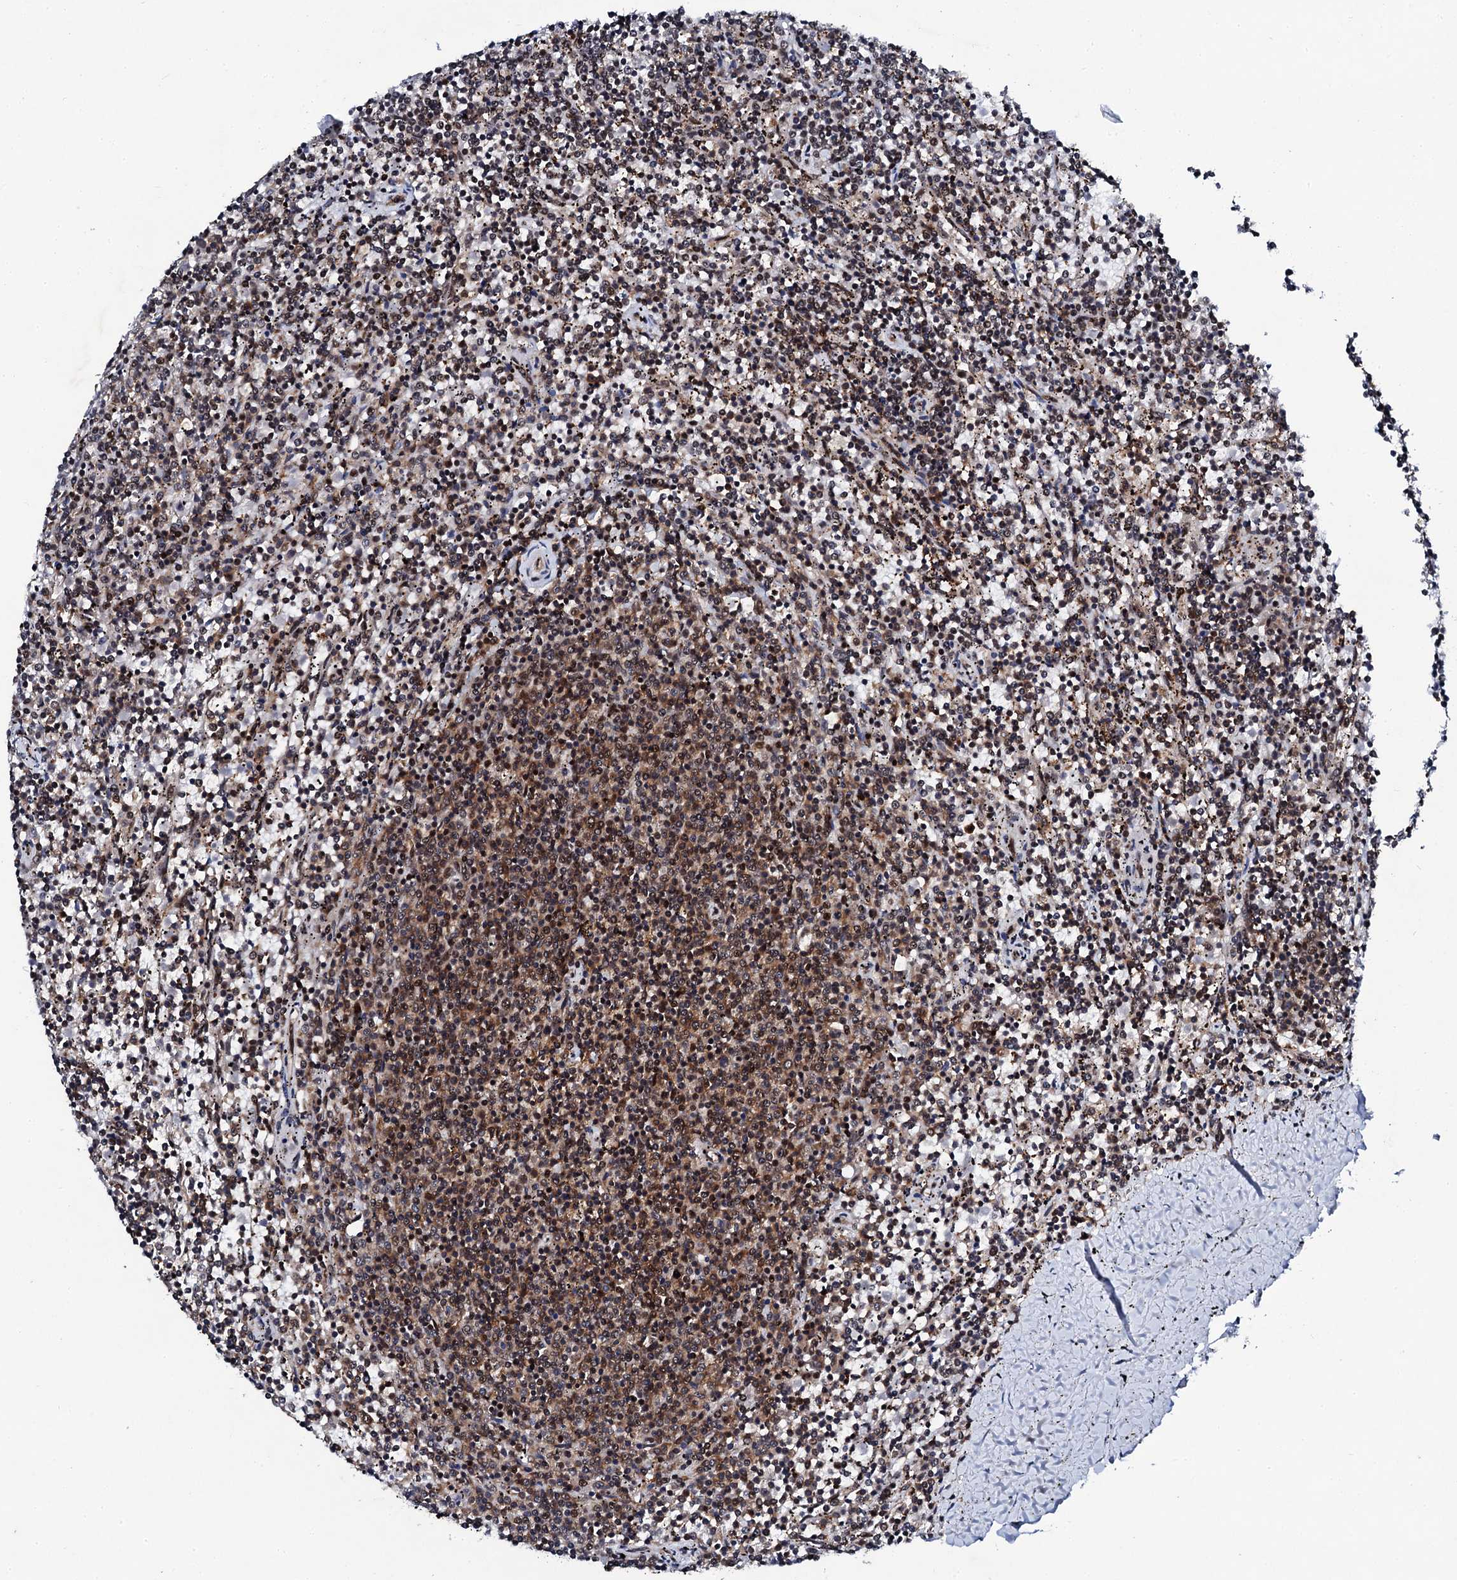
{"staining": {"intensity": "strong", "quantity": ">75%", "location": "nuclear"}, "tissue": "lymphoma", "cell_type": "Tumor cells", "image_type": "cancer", "snomed": [{"axis": "morphology", "description": "Malignant lymphoma, non-Hodgkin's type, Low grade"}, {"axis": "topography", "description": "Spleen"}], "caption": "Immunohistochemical staining of malignant lymphoma, non-Hodgkin's type (low-grade) demonstrates high levels of strong nuclear staining in approximately >75% of tumor cells.", "gene": "CSTF3", "patient": {"sex": "female", "age": 50}}